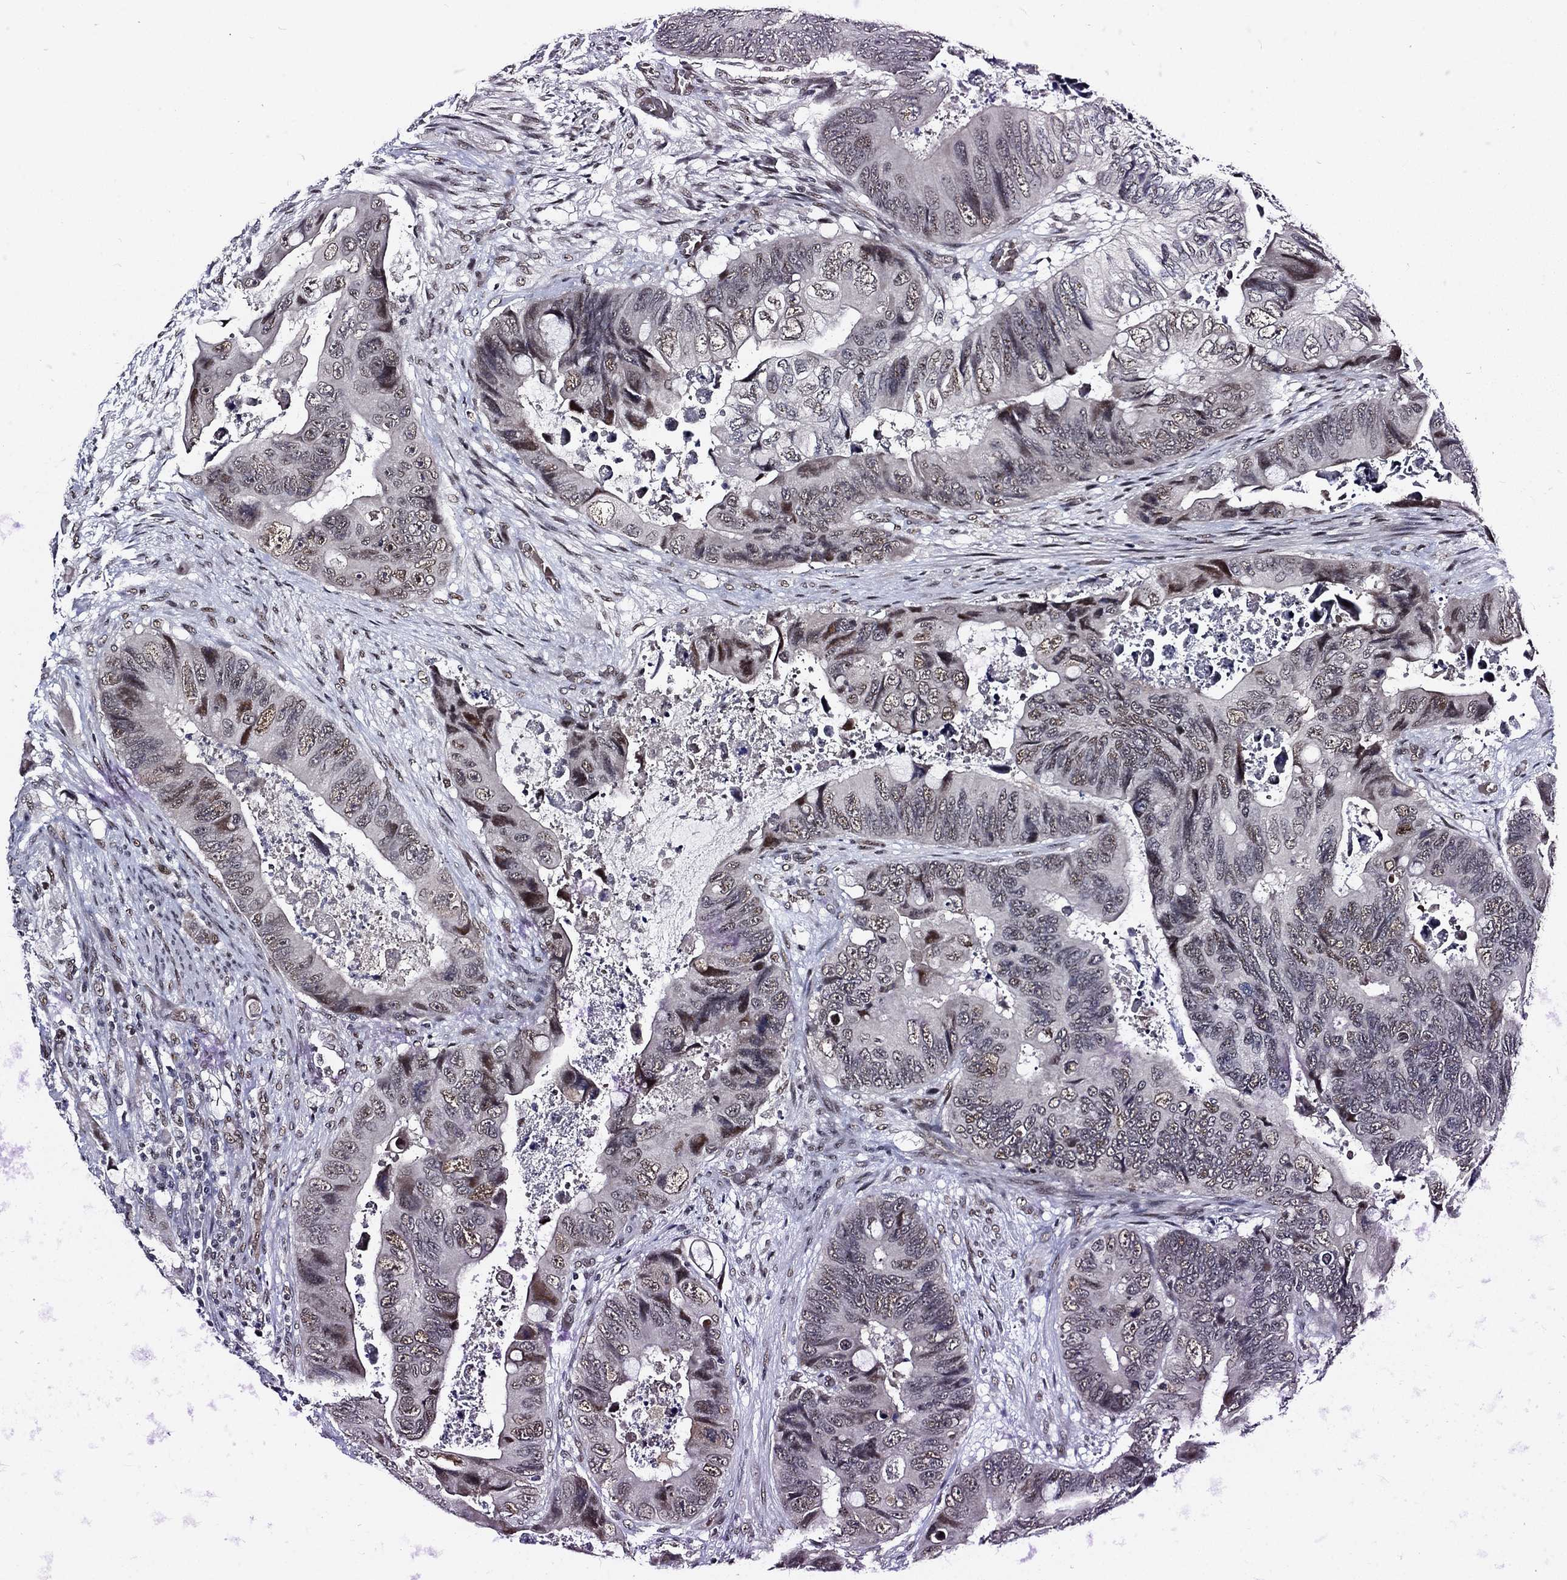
{"staining": {"intensity": "negative", "quantity": "none", "location": "none"}, "tissue": "colorectal cancer", "cell_type": "Tumor cells", "image_type": "cancer", "snomed": [{"axis": "morphology", "description": "Adenocarcinoma, NOS"}, {"axis": "topography", "description": "Rectum"}], "caption": "DAB (3,3'-diaminobenzidine) immunohistochemical staining of human colorectal cancer displays no significant staining in tumor cells. (Stains: DAB immunohistochemistry (IHC) with hematoxylin counter stain, Microscopy: brightfield microscopy at high magnification).", "gene": "ZBED1", "patient": {"sex": "male", "age": 63}}